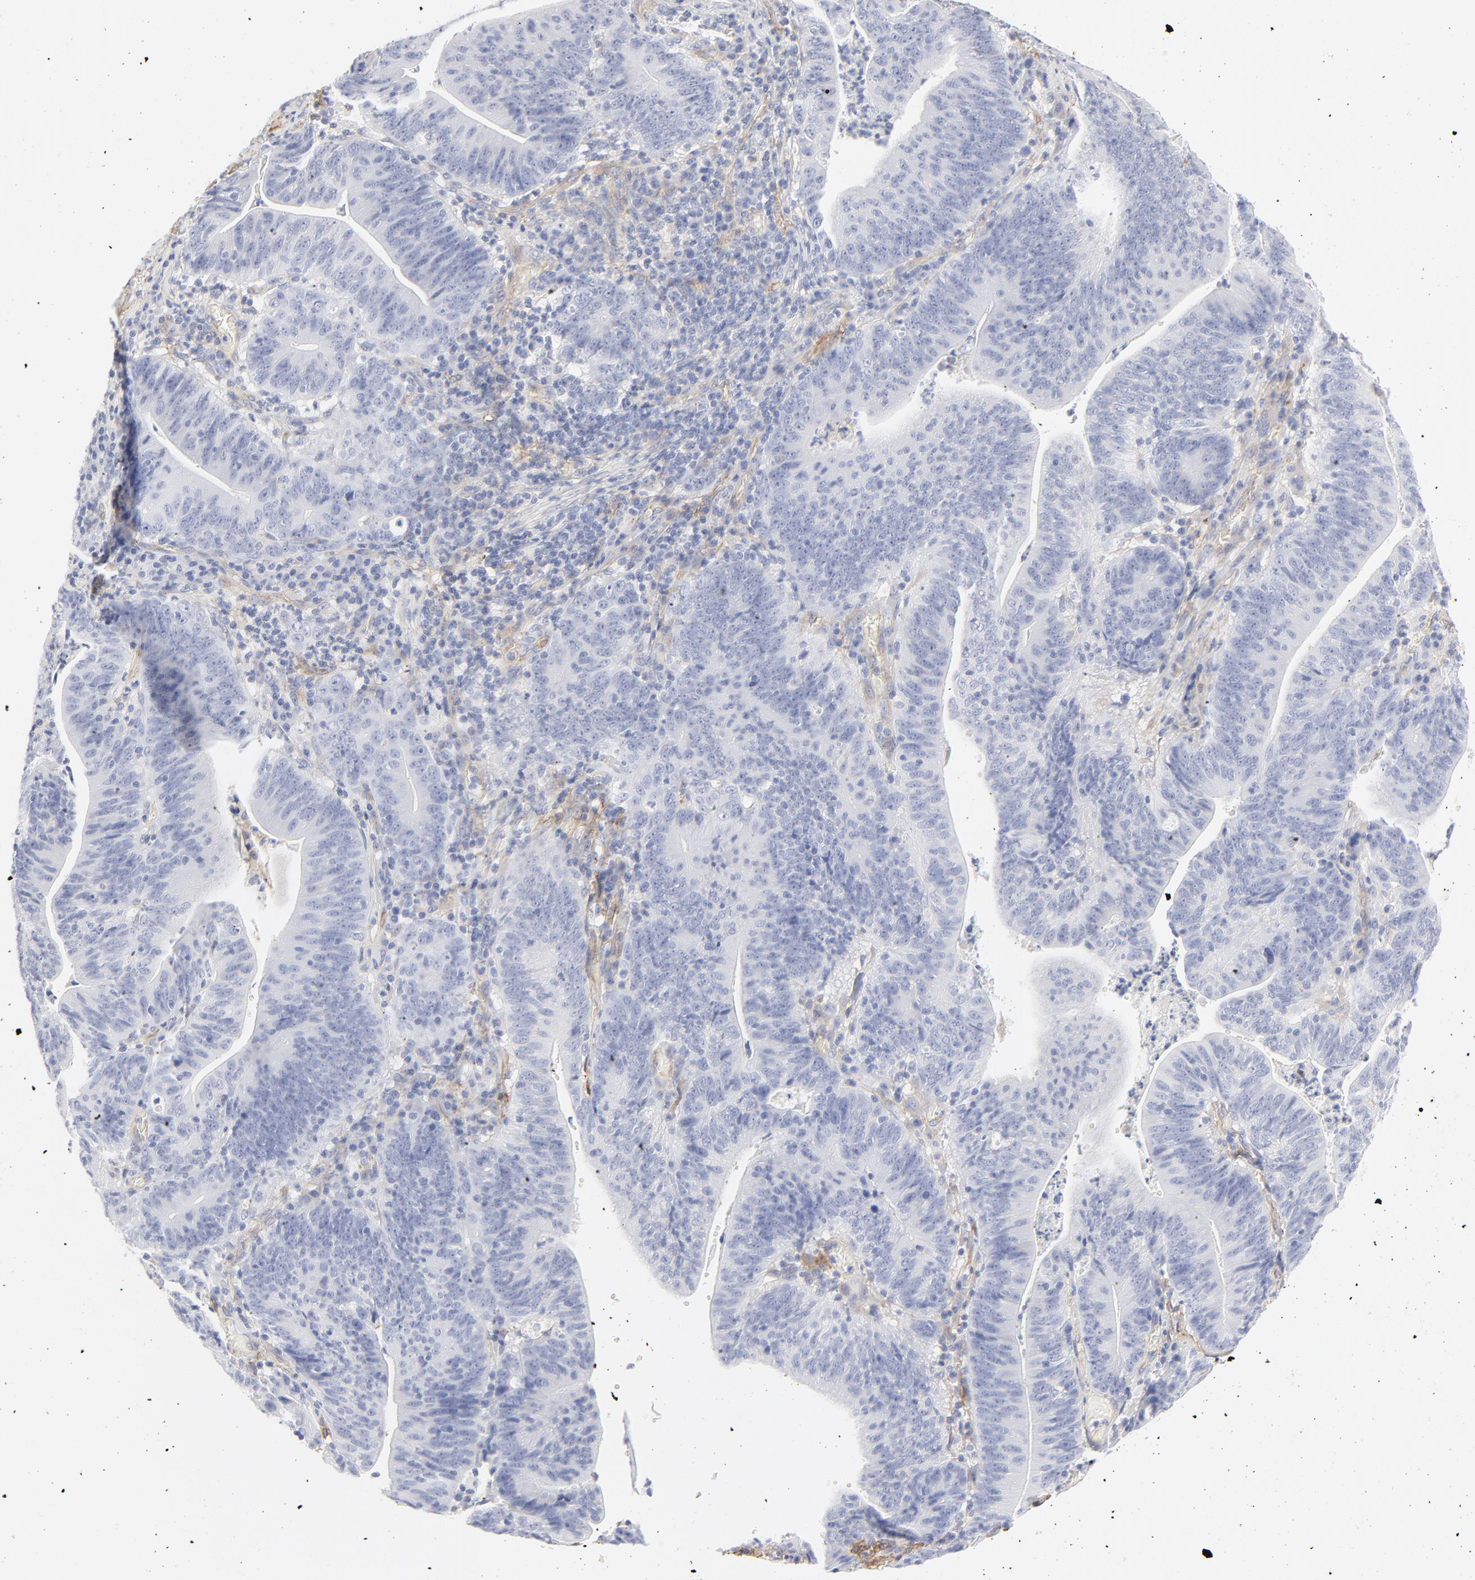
{"staining": {"intensity": "negative", "quantity": "none", "location": "none"}, "tissue": "stomach cancer", "cell_type": "Tumor cells", "image_type": "cancer", "snomed": [{"axis": "morphology", "description": "Adenocarcinoma, NOS"}, {"axis": "topography", "description": "Stomach, lower"}], "caption": "Tumor cells are negative for brown protein staining in stomach cancer.", "gene": "ITGA5", "patient": {"sex": "female", "age": 86}}